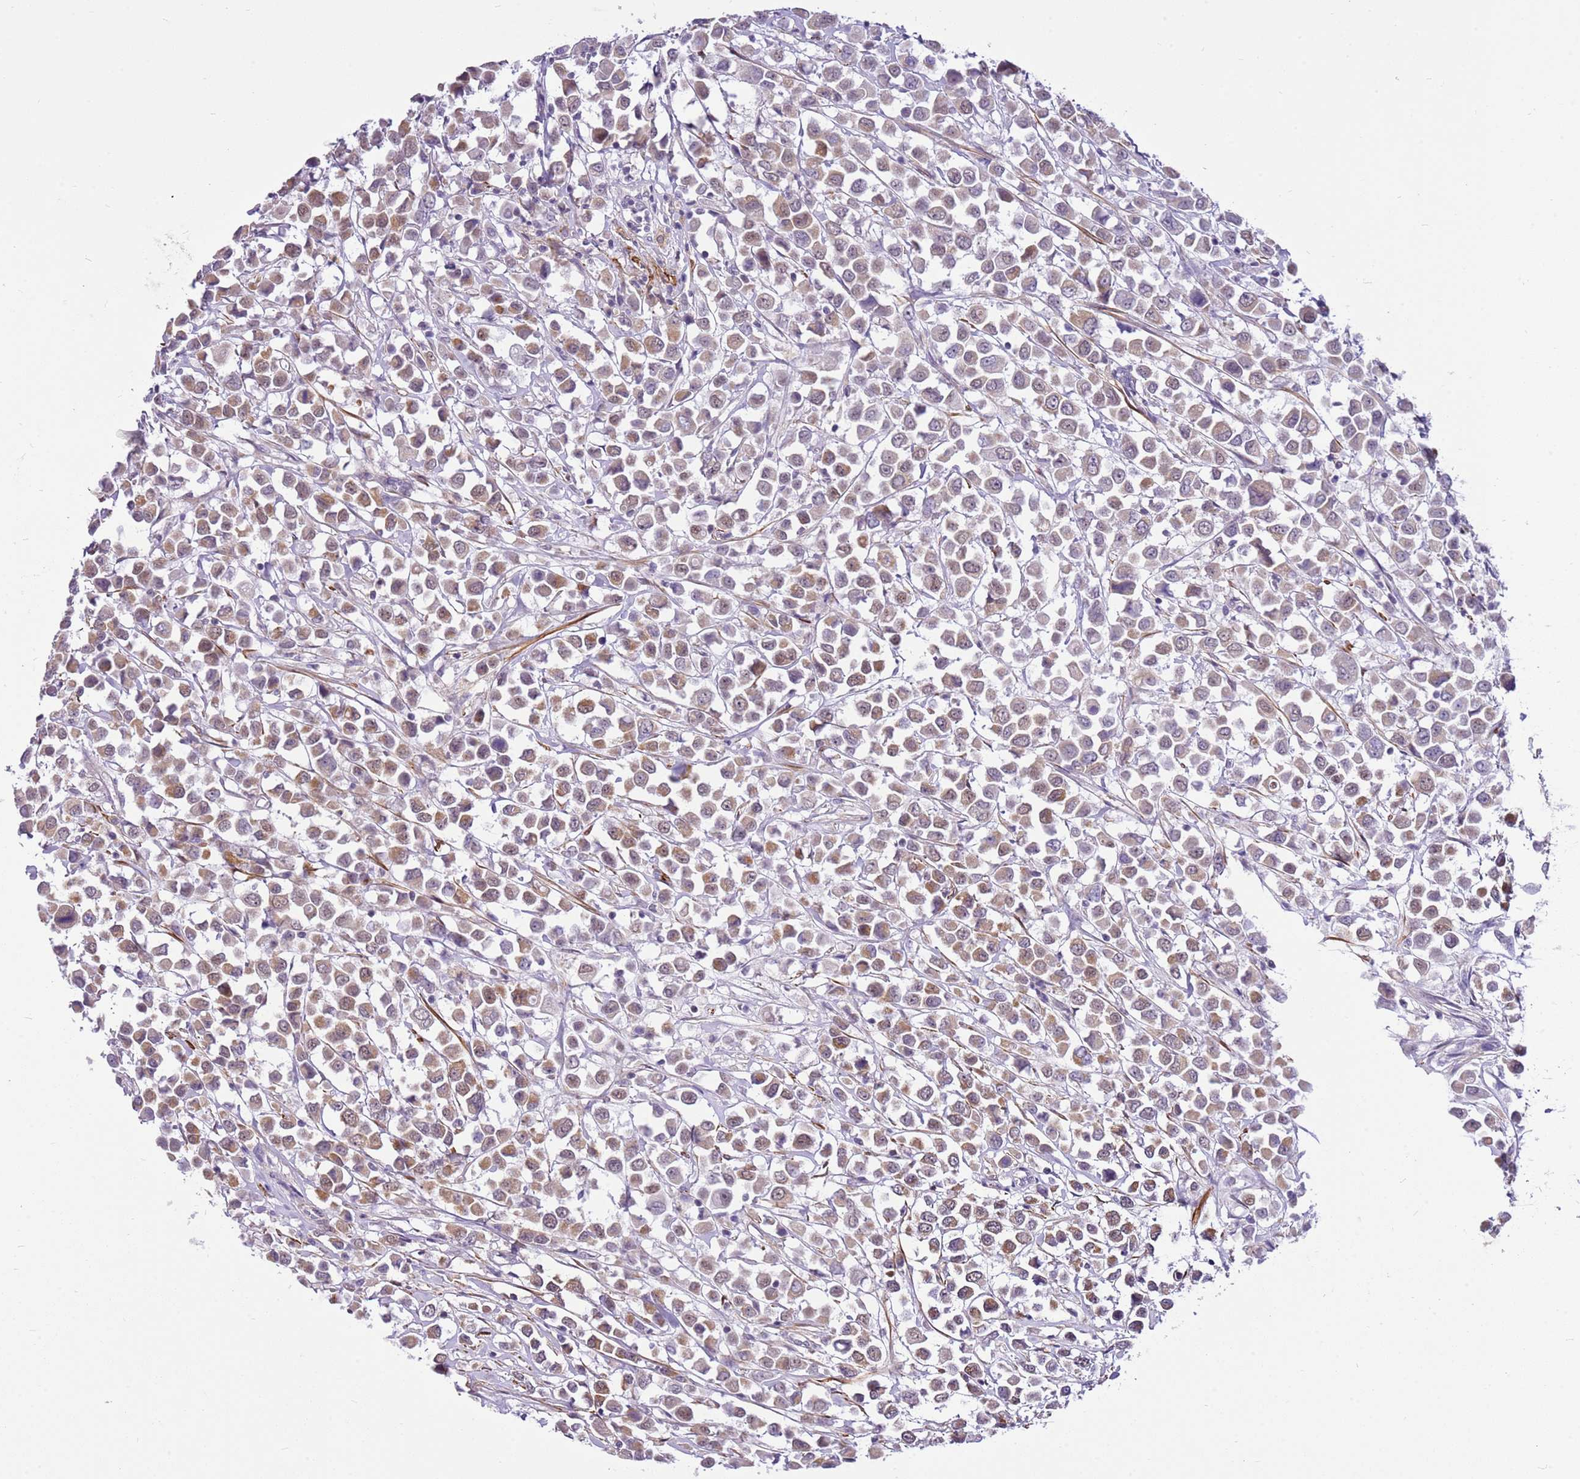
{"staining": {"intensity": "weak", "quantity": ">75%", "location": "cytoplasmic/membranous"}, "tissue": "breast cancer", "cell_type": "Tumor cells", "image_type": "cancer", "snomed": [{"axis": "morphology", "description": "Duct carcinoma"}, {"axis": "topography", "description": "Breast"}], "caption": "IHC histopathology image of breast cancer stained for a protein (brown), which exhibits low levels of weak cytoplasmic/membranous staining in about >75% of tumor cells.", "gene": "SMIM4", "patient": {"sex": "female", "age": 61}}